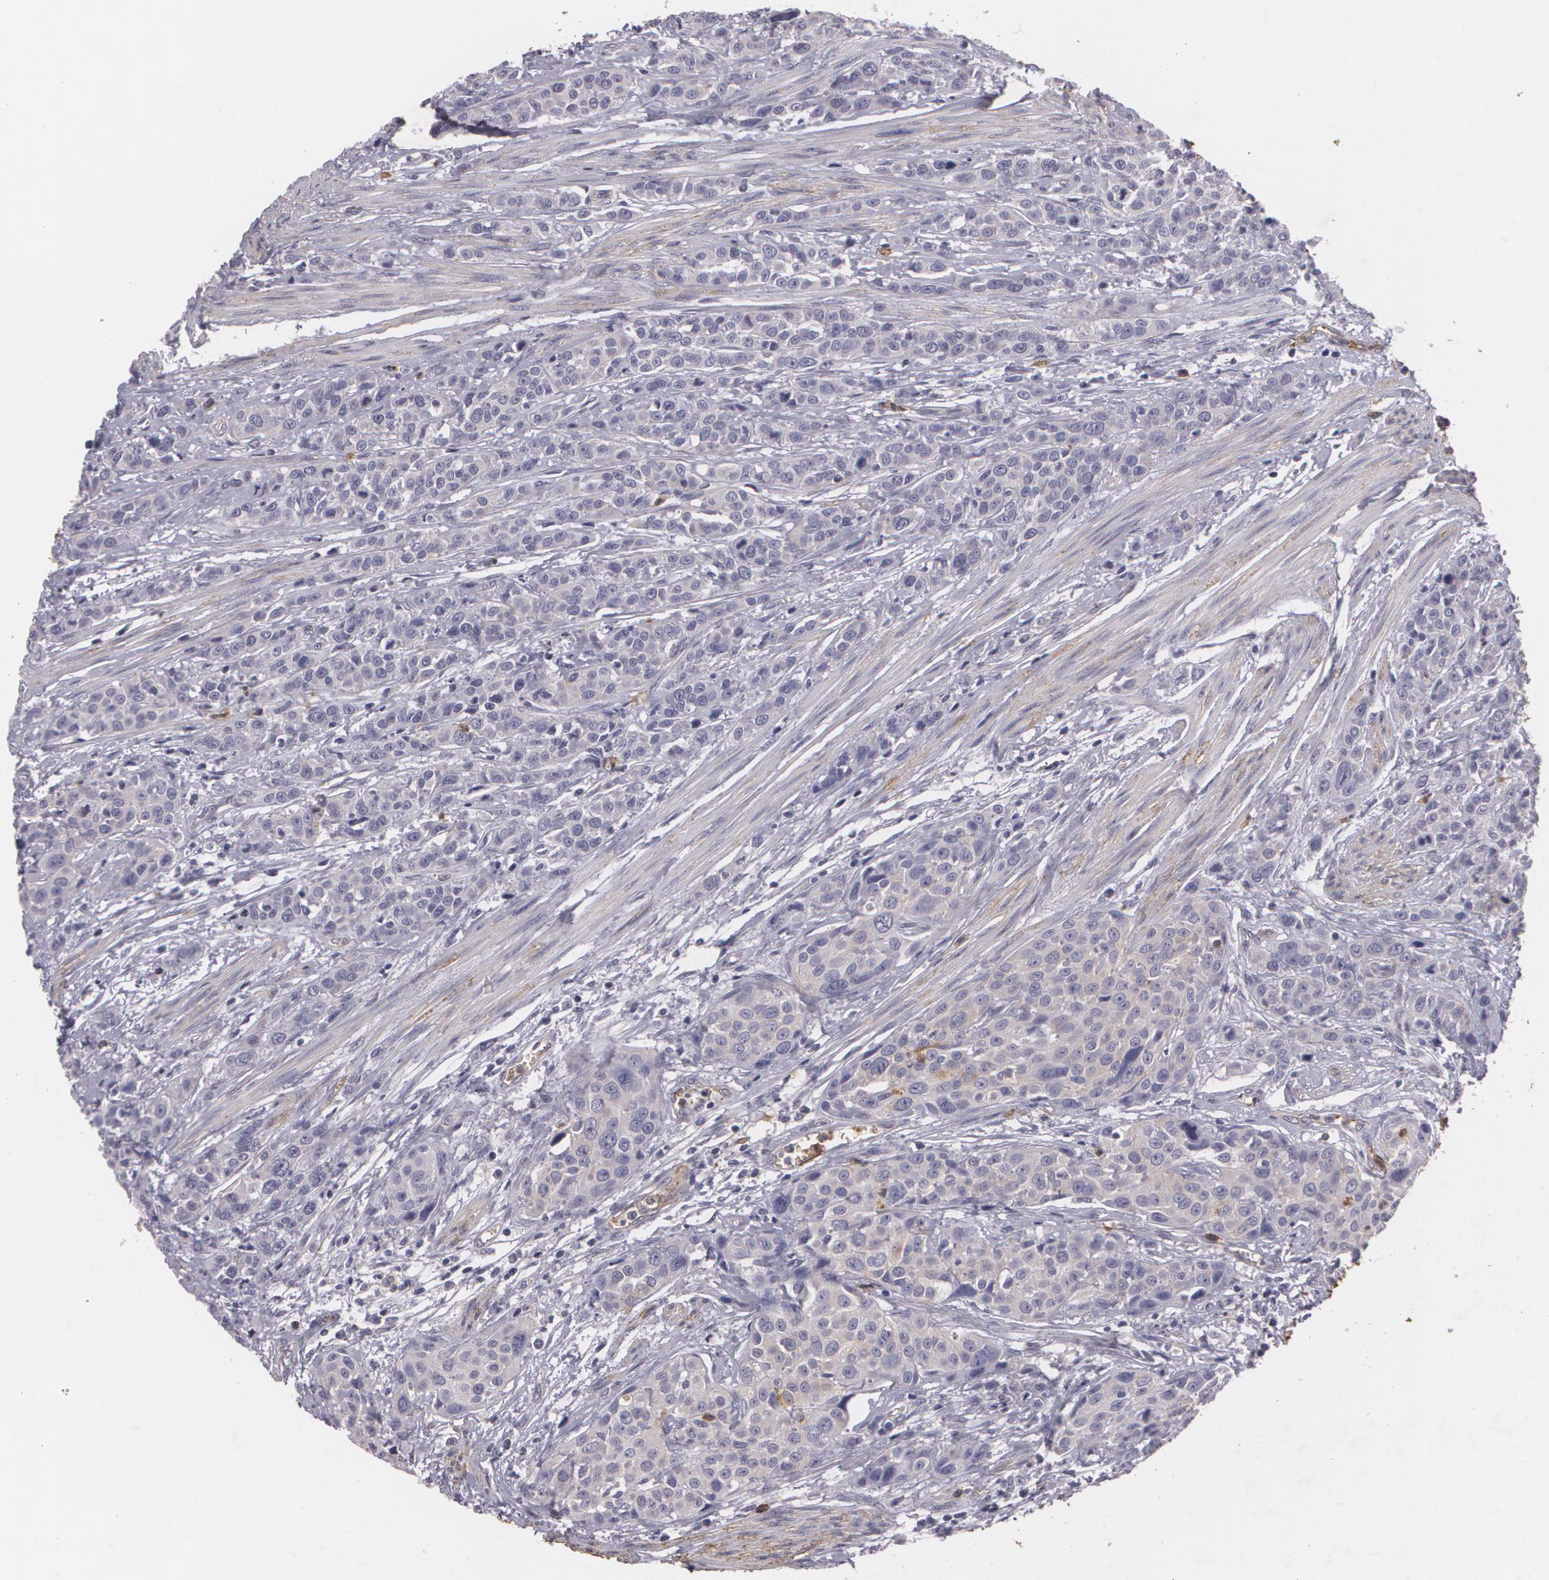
{"staining": {"intensity": "weak", "quantity": "<25%", "location": "cytoplasmic/membranous"}, "tissue": "urothelial cancer", "cell_type": "Tumor cells", "image_type": "cancer", "snomed": [{"axis": "morphology", "description": "Urothelial carcinoma, High grade"}, {"axis": "topography", "description": "Urinary bladder"}], "caption": "A photomicrograph of human urothelial cancer is negative for staining in tumor cells. (DAB IHC, high magnification).", "gene": "KCNA4", "patient": {"sex": "male", "age": 56}}